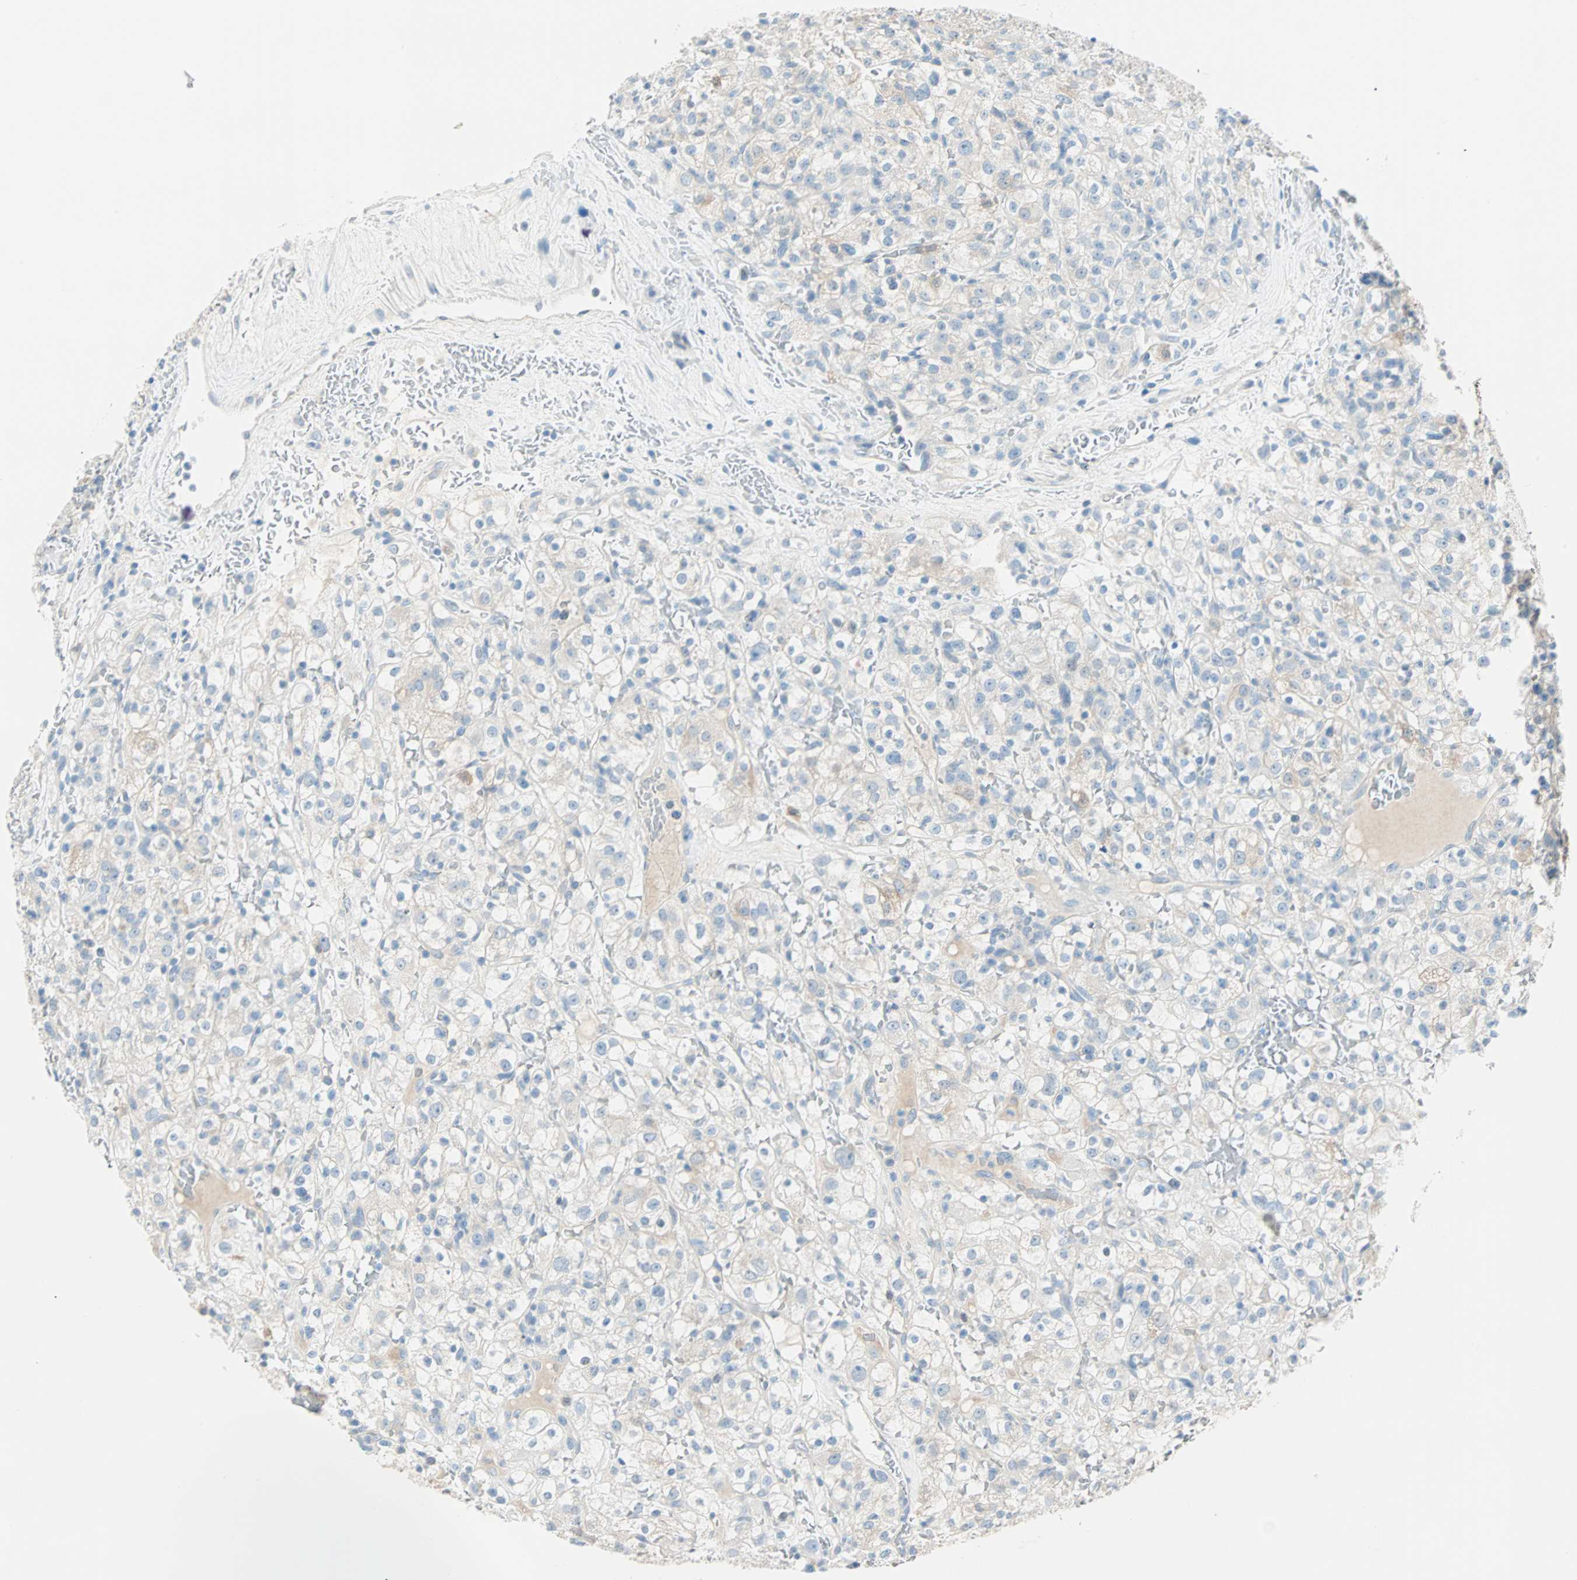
{"staining": {"intensity": "weak", "quantity": "<25%", "location": "cytoplasmic/membranous"}, "tissue": "renal cancer", "cell_type": "Tumor cells", "image_type": "cancer", "snomed": [{"axis": "morphology", "description": "Normal tissue, NOS"}, {"axis": "morphology", "description": "Adenocarcinoma, NOS"}, {"axis": "topography", "description": "Kidney"}], "caption": "Immunohistochemistry (IHC) micrograph of human adenocarcinoma (renal) stained for a protein (brown), which demonstrates no positivity in tumor cells.", "gene": "ATF6", "patient": {"sex": "female", "age": 72}}